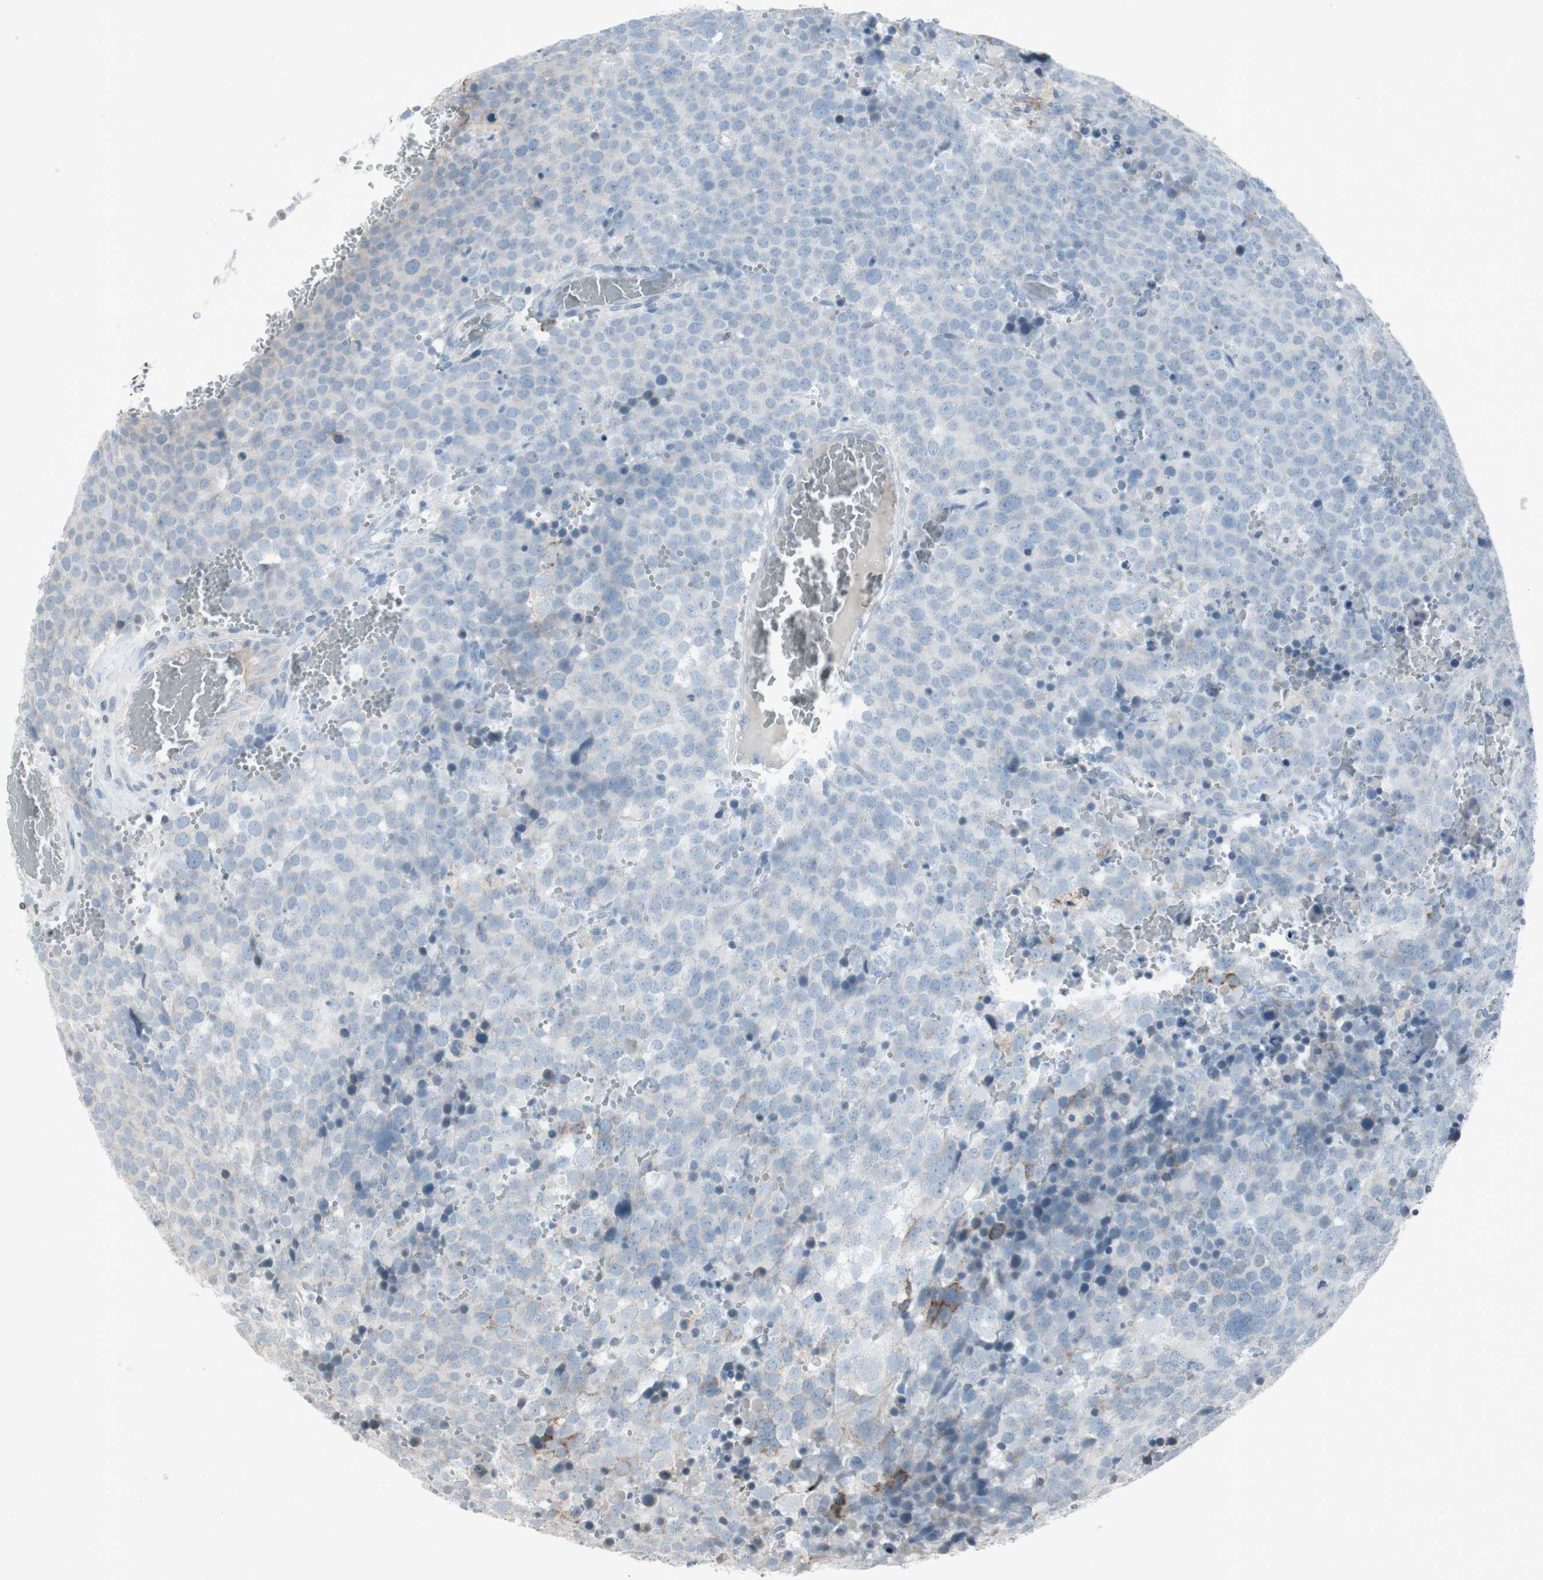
{"staining": {"intensity": "negative", "quantity": "none", "location": "none"}, "tissue": "testis cancer", "cell_type": "Tumor cells", "image_type": "cancer", "snomed": [{"axis": "morphology", "description": "Seminoma, NOS"}, {"axis": "topography", "description": "Testis"}], "caption": "IHC of human testis seminoma reveals no positivity in tumor cells. Nuclei are stained in blue.", "gene": "ARG2", "patient": {"sex": "male", "age": 71}}